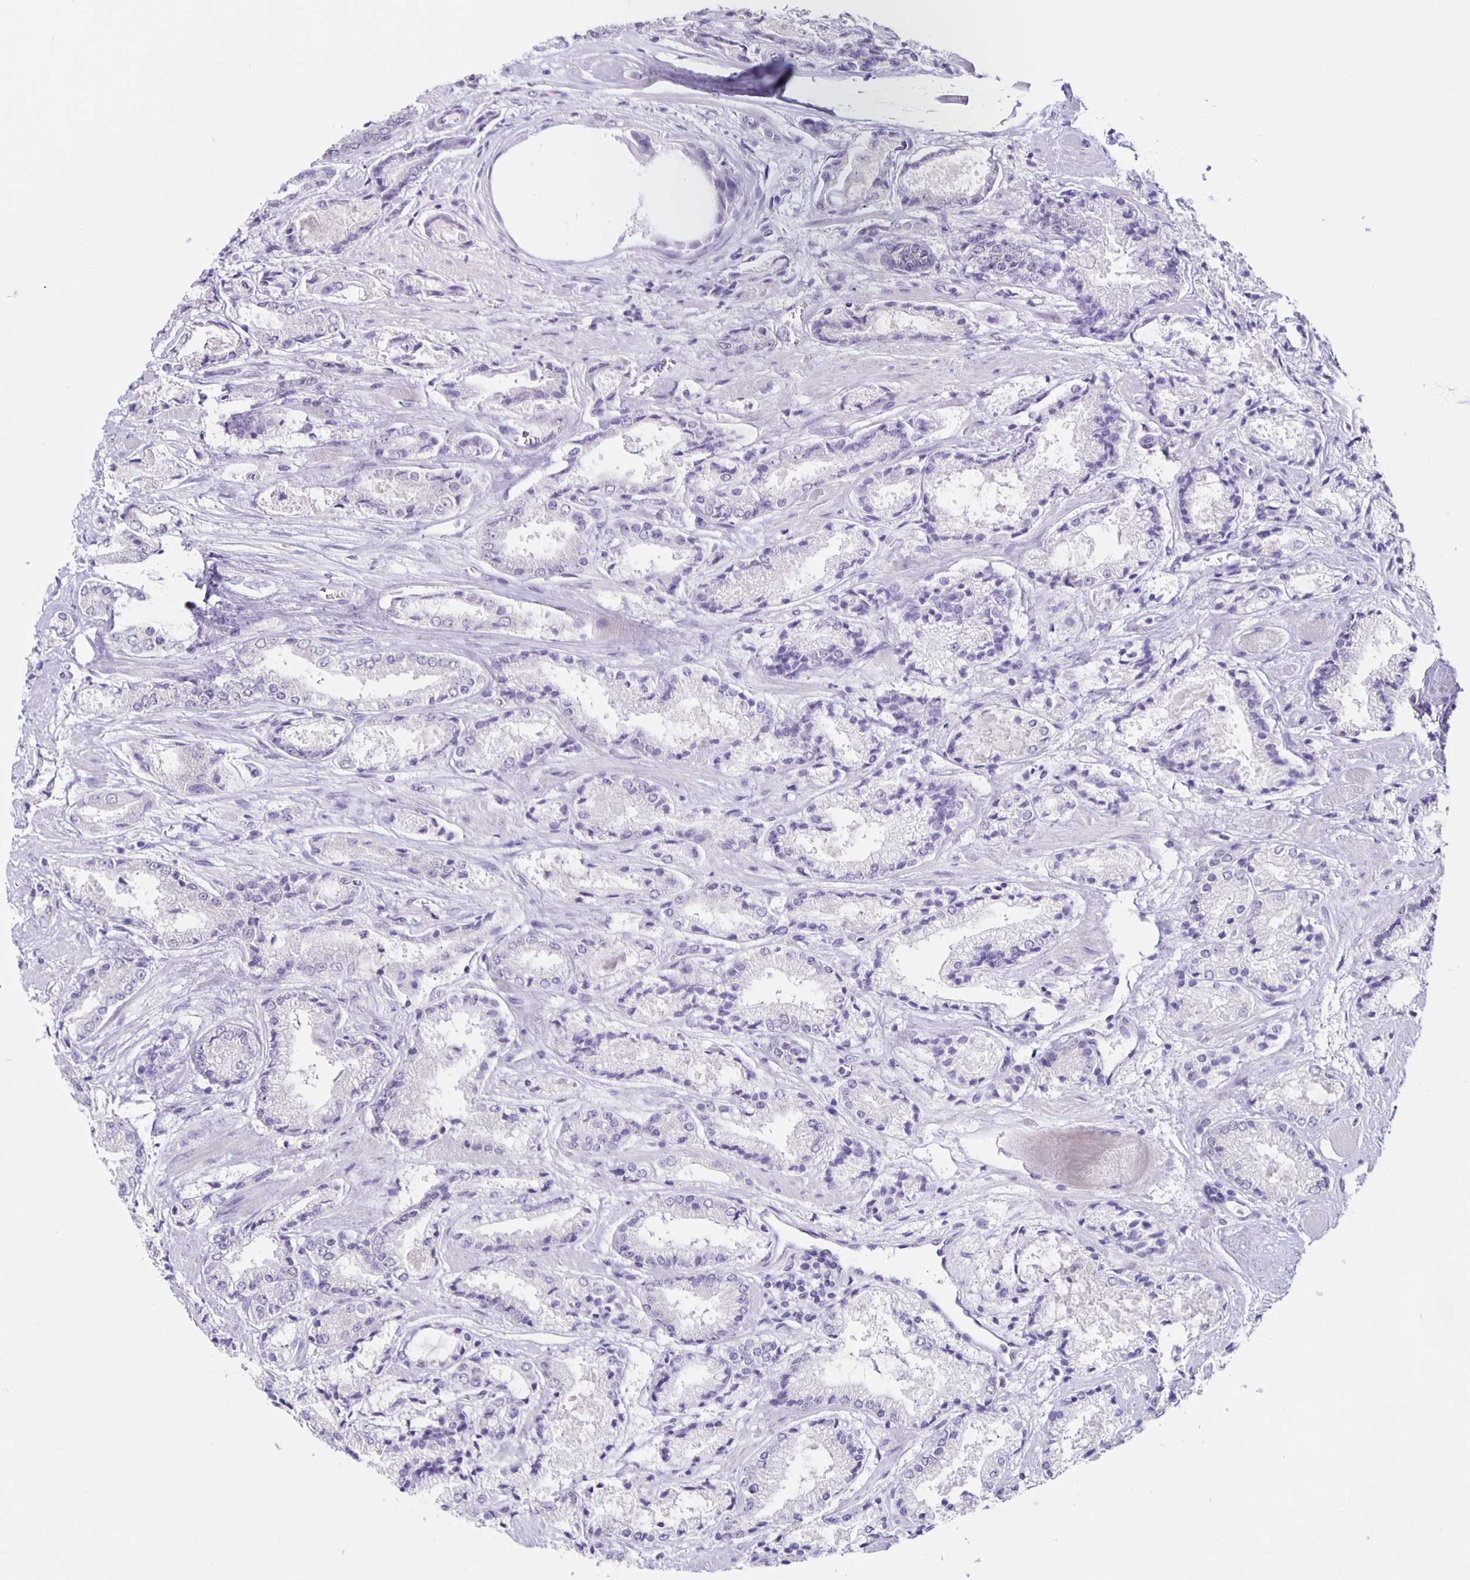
{"staining": {"intensity": "negative", "quantity": "none", "location": "none"}, "tissue": "prostate cancer", "cell_type": "Tumor cells", "image_type": "cancer", "snomed": [{"axis": "morphology", "description": "Adenocarcinoma, High grade"}, {"axis": "topography", "description": "Prostate"}], "caption": "Tumor cells show no significant expression in prostate adenocarcinoma (high-grade). (Immunohistochemistry, brightfield microscopy, high magnification).", "gene": "SLC12A3", "patient": {"sex": "male", "age": 64}}